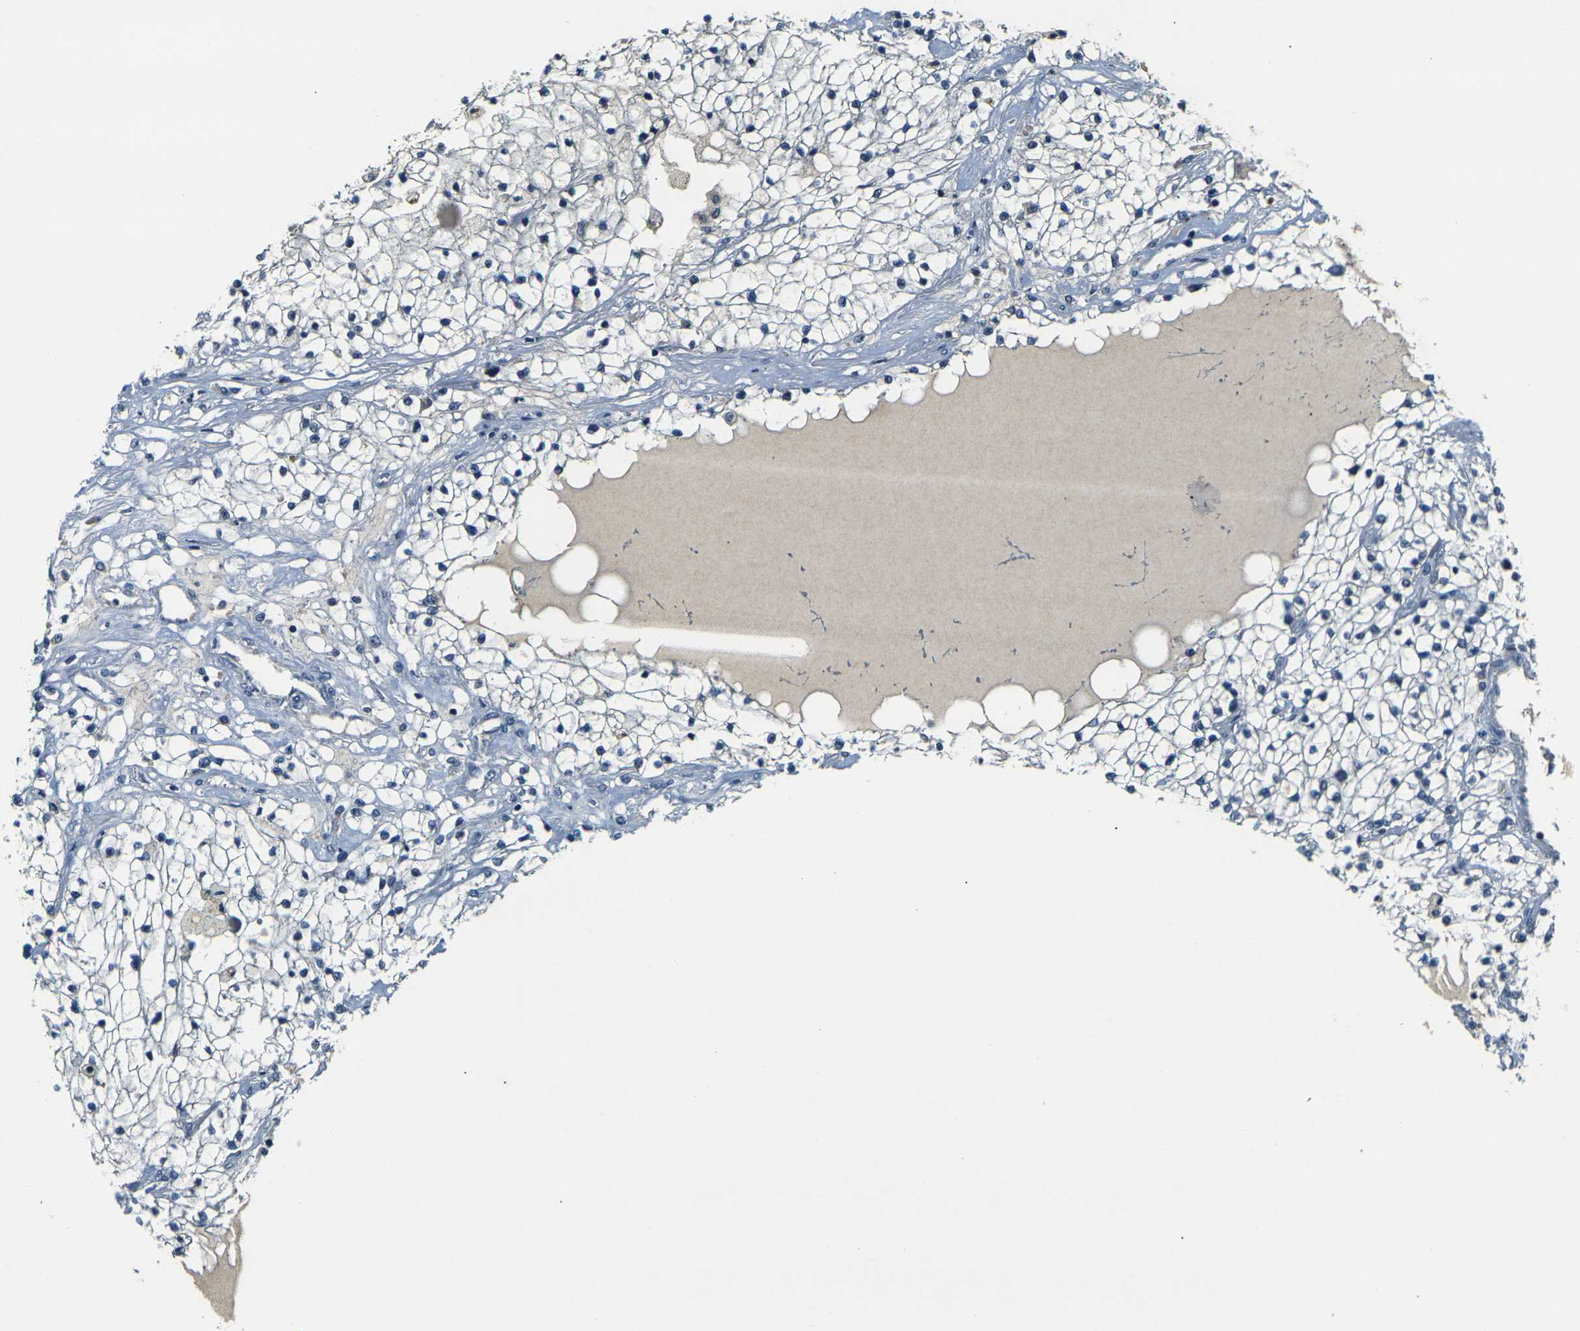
{"staining": {"intensity": "negative", "quantity": "none", "location": "none"}, "tissue": "renal cancer", "cell_type": "Tumor cells", "image_type": "cancer", "snomed": [{"axis": "morphology", "description": "Adenocarcinoma, NOS"}, {"axis": "topography", "description": "Kidney"}], "caption": "High magnification brightfield microscopy of renal cancer stained with DAB (brown) and counterstained with hematoxylin (blue): tumor cells show no significant expression. Brightfield microscopy of immunohistochemistry (IHC) stained with DAB (brown) and hematoxylin (blue), captured at high magnification.", "gene": "SHISAL2B", "patient": {"sex": "male", "age": 68}}